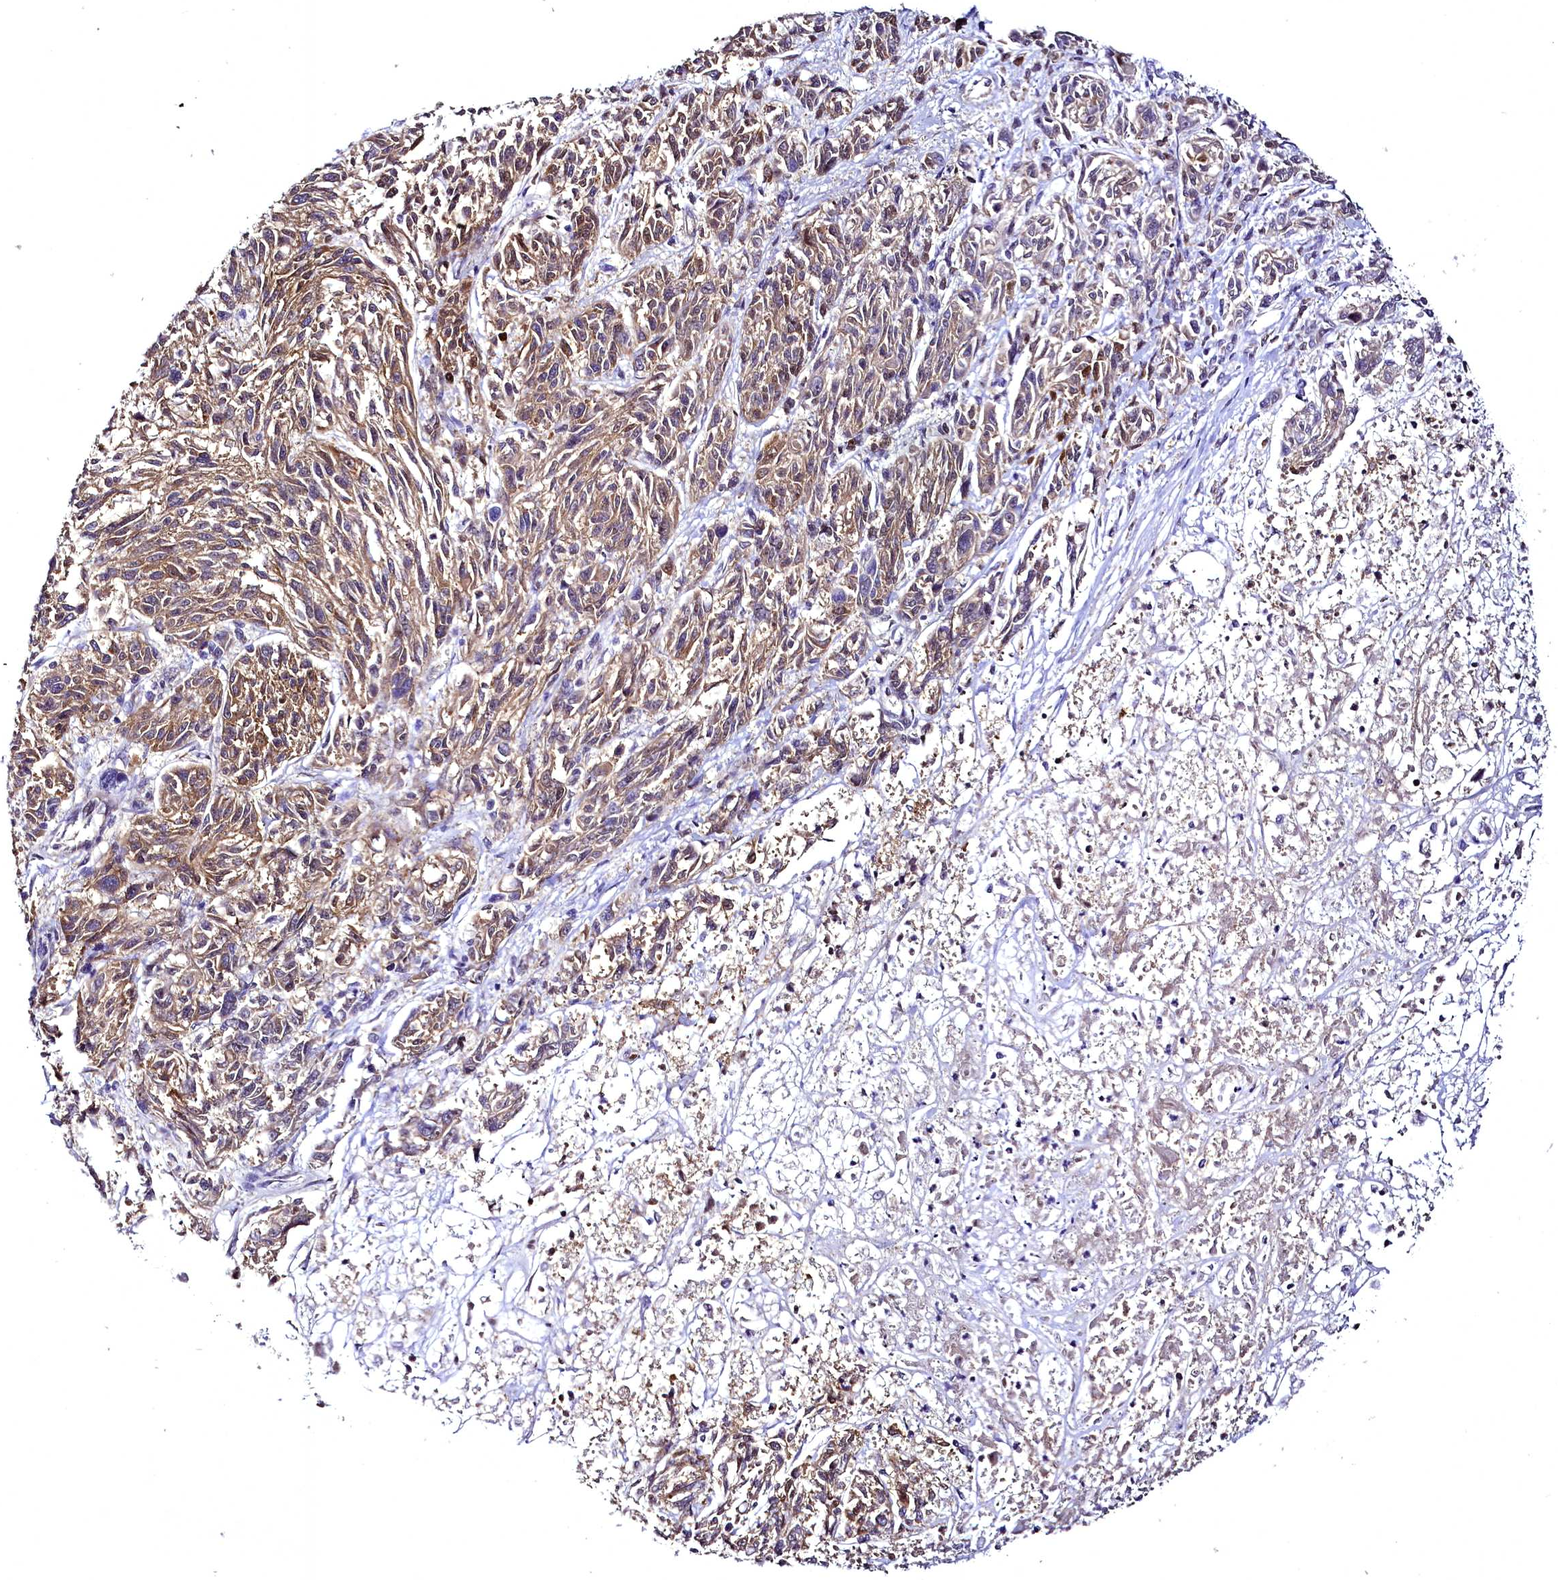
{"staining": {"intensity": "moderate", "quantity": ">75%", "location": "cytoplasmic/membranous"}, "tissue": "melanoma", "cell_type": "Tumor cells", "image_type": "cancer", "snomed": [{"axis": "morphology", "description": "Malignant melanoma, NOS"}, {"axis": "topography", "description": "Skin"}], "caption": "This histopathology image demonstrates malignant melanoma stained with immunohistochemistry to label a protein in brown. The cytoplasmic/membranous of tumor cells show moderate positivity for the protein. Nuclei are counter-stained blue.", "gene": "STXBP1", "patient": {"sex": "male", "age": 53}}